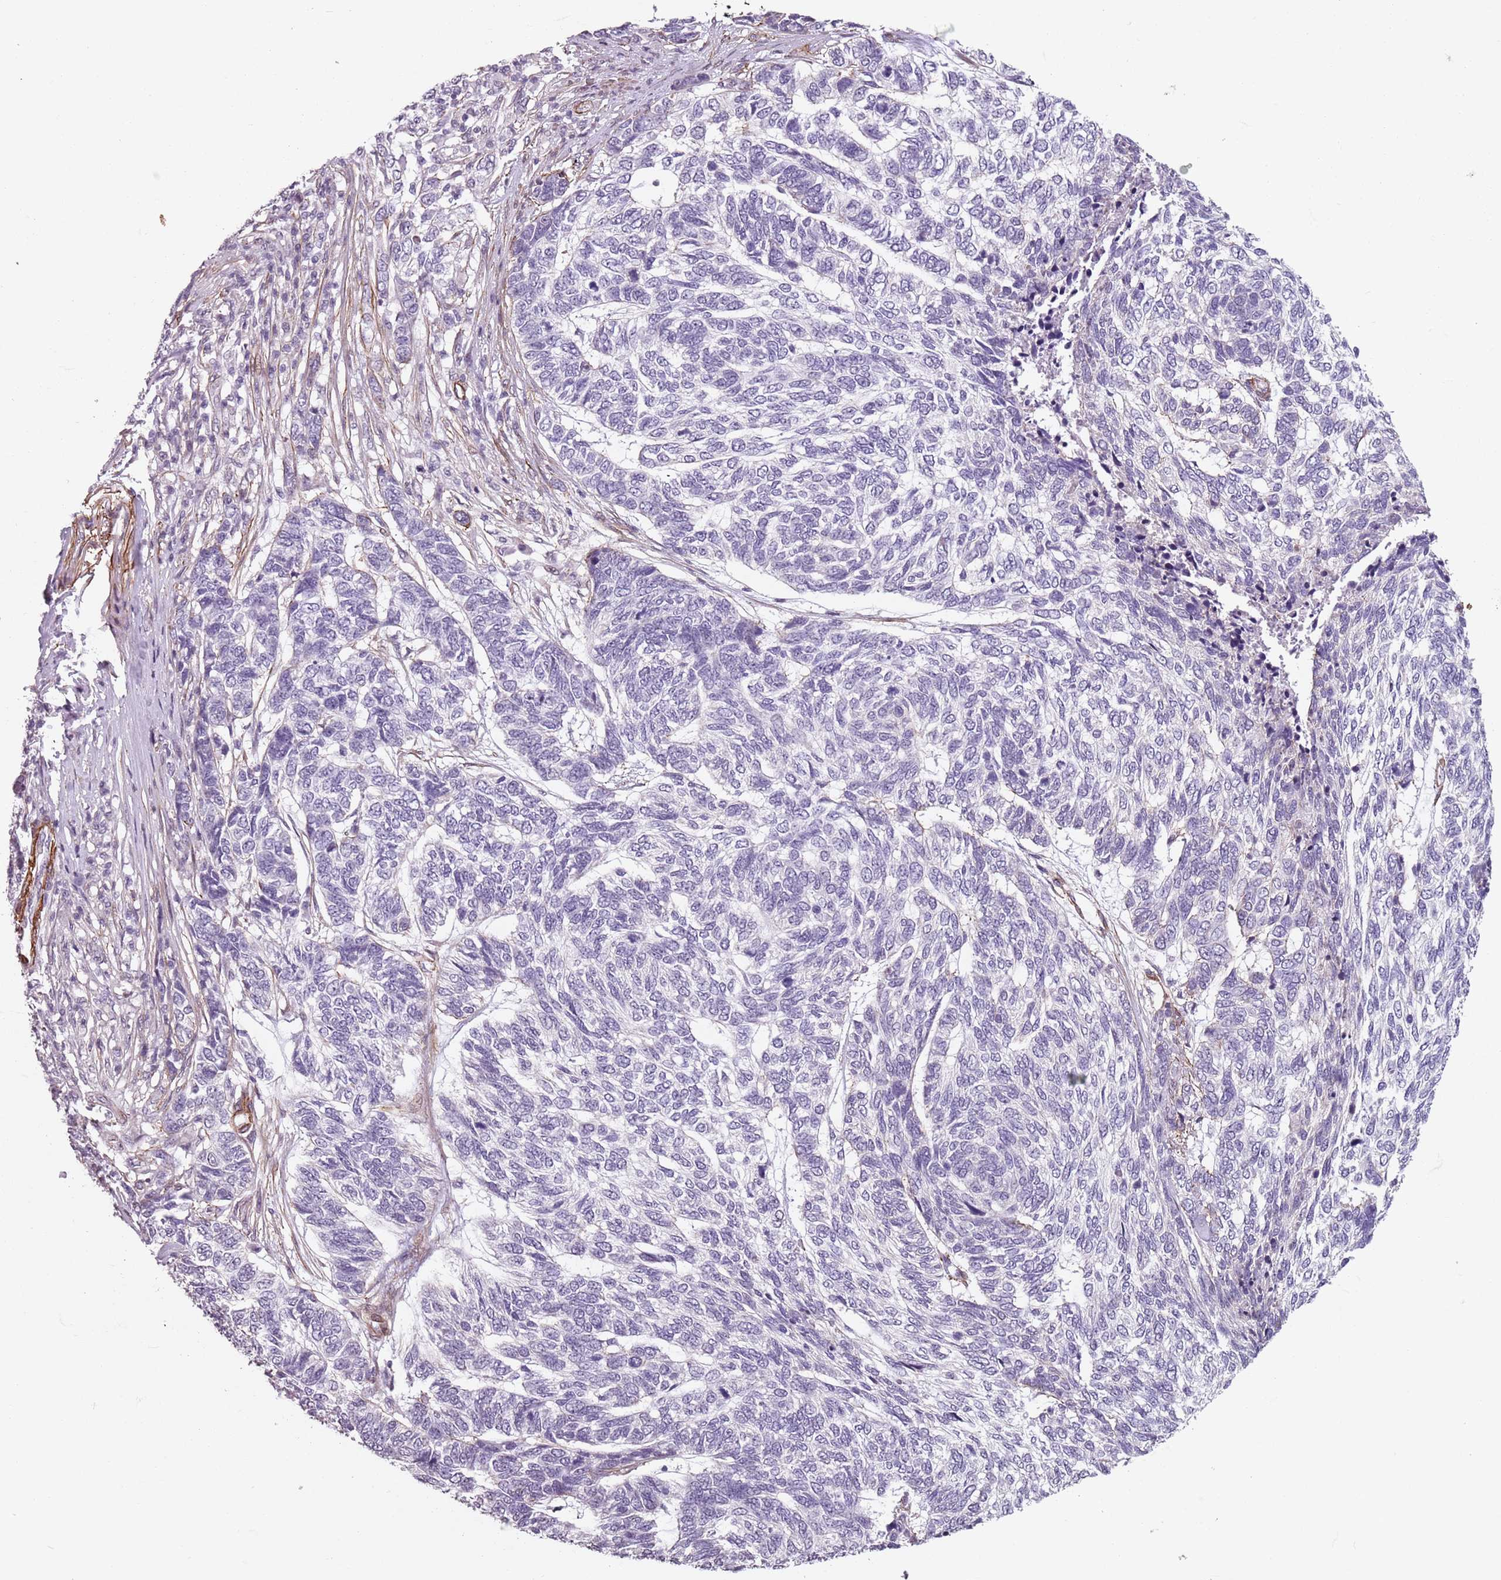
{"staining": {"intensity": "negative", "quantity": "none", "location": "none"}, "tissue": "skin cancer", "cell_type": "Tumor cells", "image_type": "cancer", "snomed": [{"axis": "morphology", "description": "Basal cell carcinoma"}, {"axis": "topography", "description": "Skin"}], "caption": "A photomicrograph of human skin basal cell carcinoma is negative for staining in tumor cells. (DAB (3,3'-diaminobenzidine) IHC, high magnification).", "gene": "TMC4", "patient": {"sex": "female", "age": 65}}